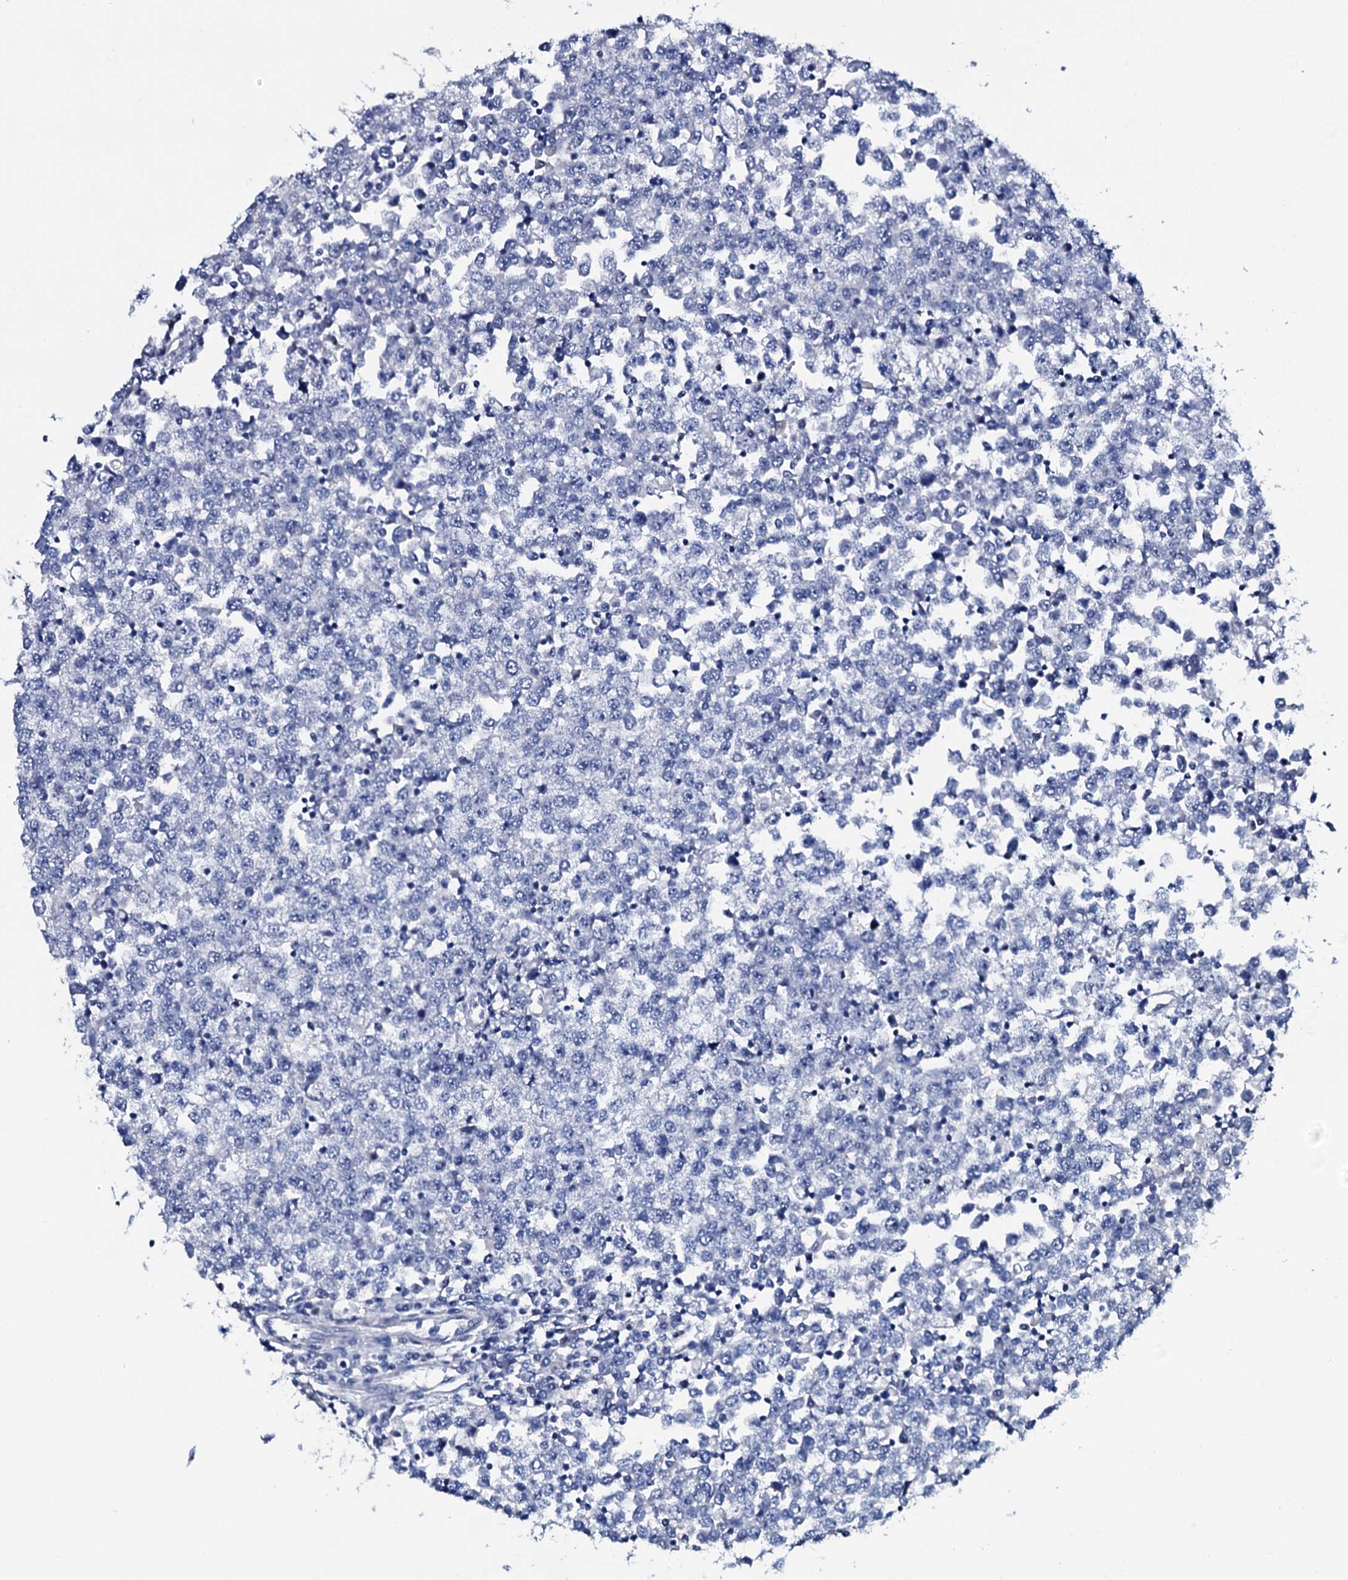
{"staining": {"intensity": "negative", "quantity": "none", "location": "none"}, "tissue": "testis cancer", "cell_type": "Tumor cells", "image_type": "cancer", "snomed": [{"axis": "morphology", "description": "Seminoma, NOS"}, {"axis": "topography", "description": "Testis"}], "caption": "Immunohistochemistry of human testis seminoma displays no expression in tumor cells.", "gene": "GYS2", "patient": {"sex": "male", "age": 65}}